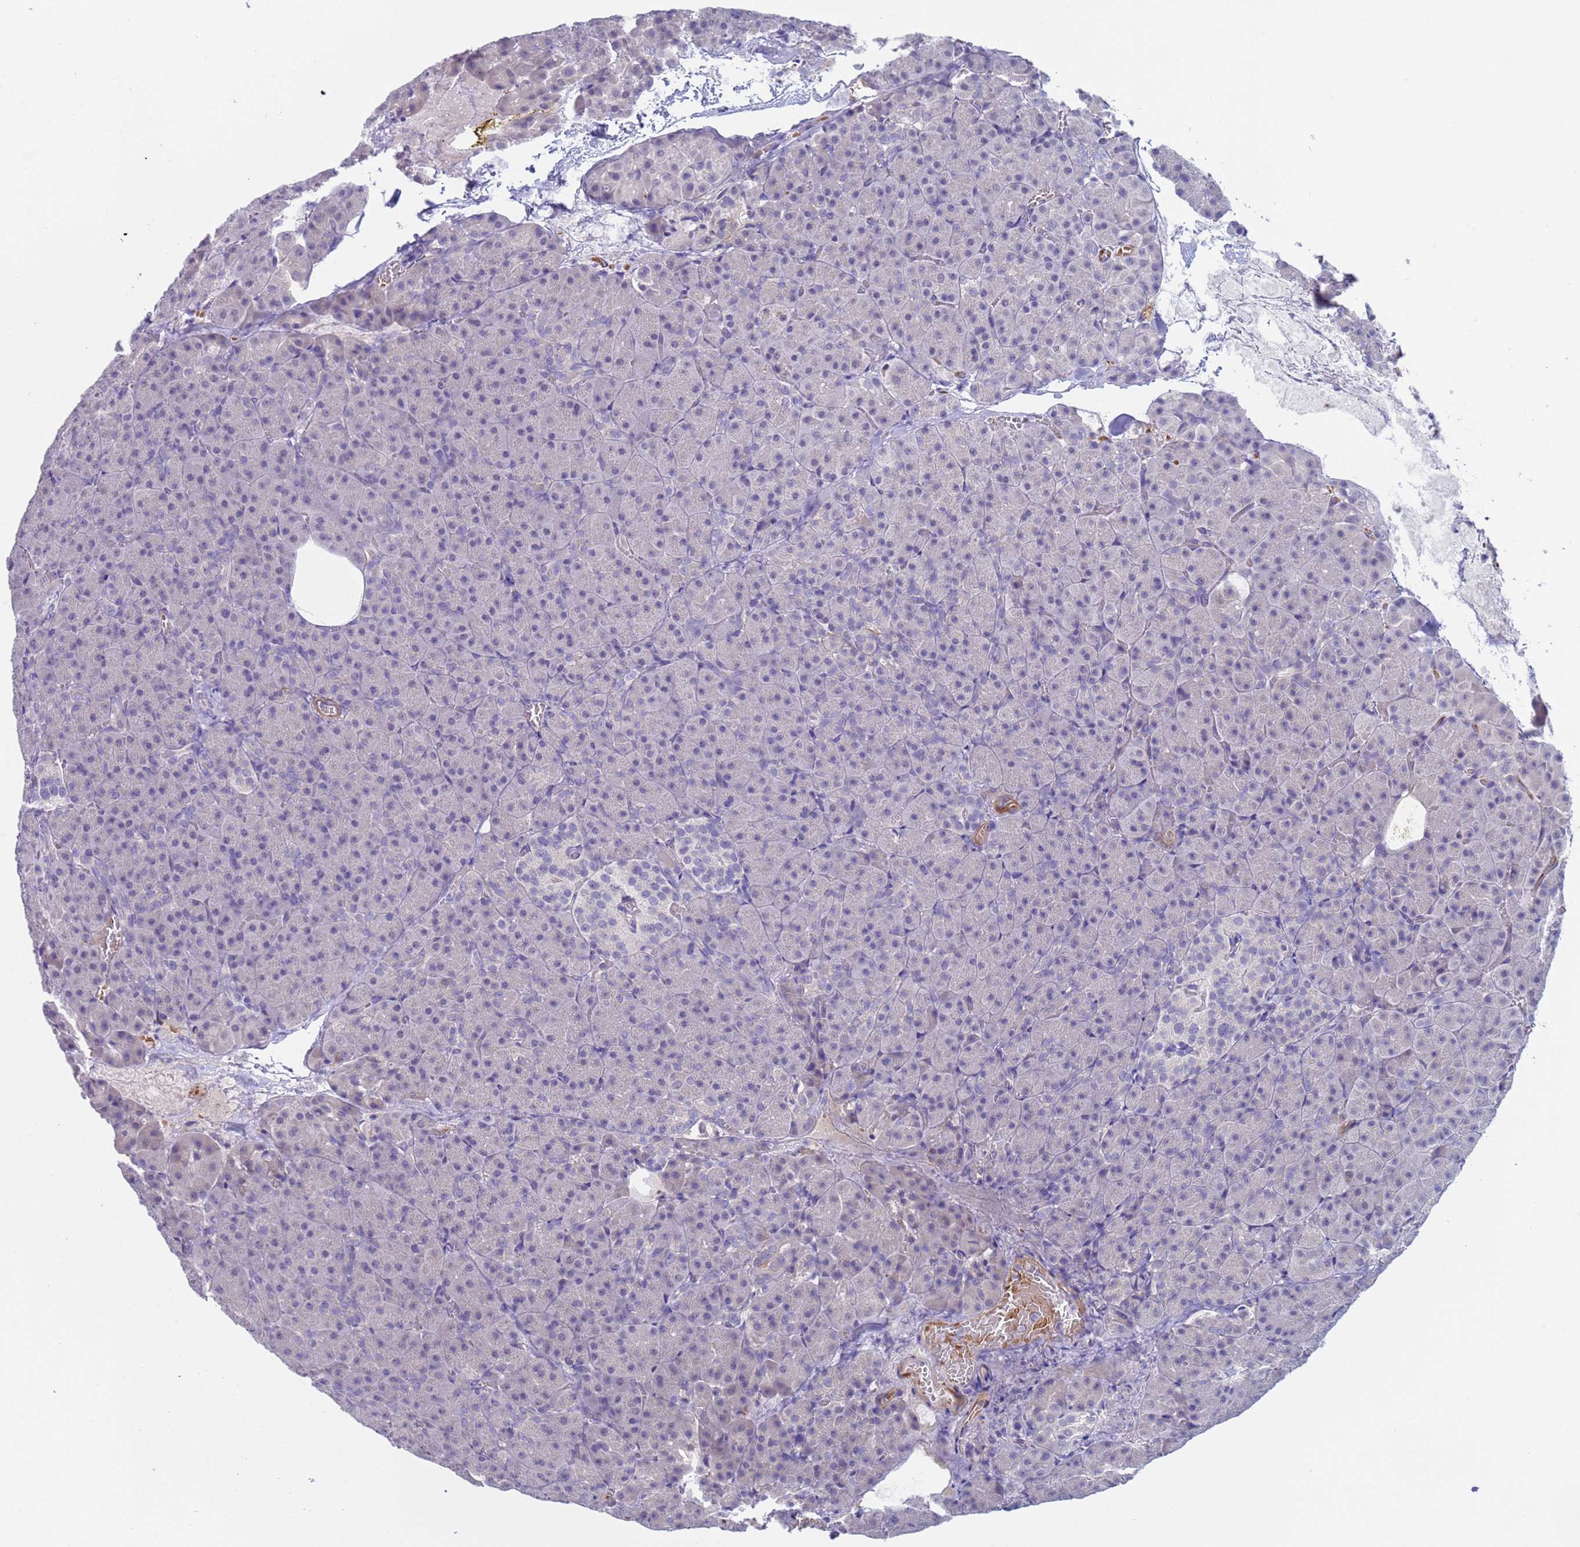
{"staining": {"intensity": "negative", "quantity": "none", "location": "none"}, "tissue": "pancreas", "cell_type": "Exocrine glandular cells", "image_type": "normal", "snomed": [{"axis": "morphology", "description": "Normal tissue, NOS"}, {"axis": "topography", "description": "Pancreas"}], "caption": "Image shows no significant protein expression in exocrine glandular cells of unremarkable pancreas.", "gene": "KBTBD3", "patient": {"sex": "female", "age": 74}}